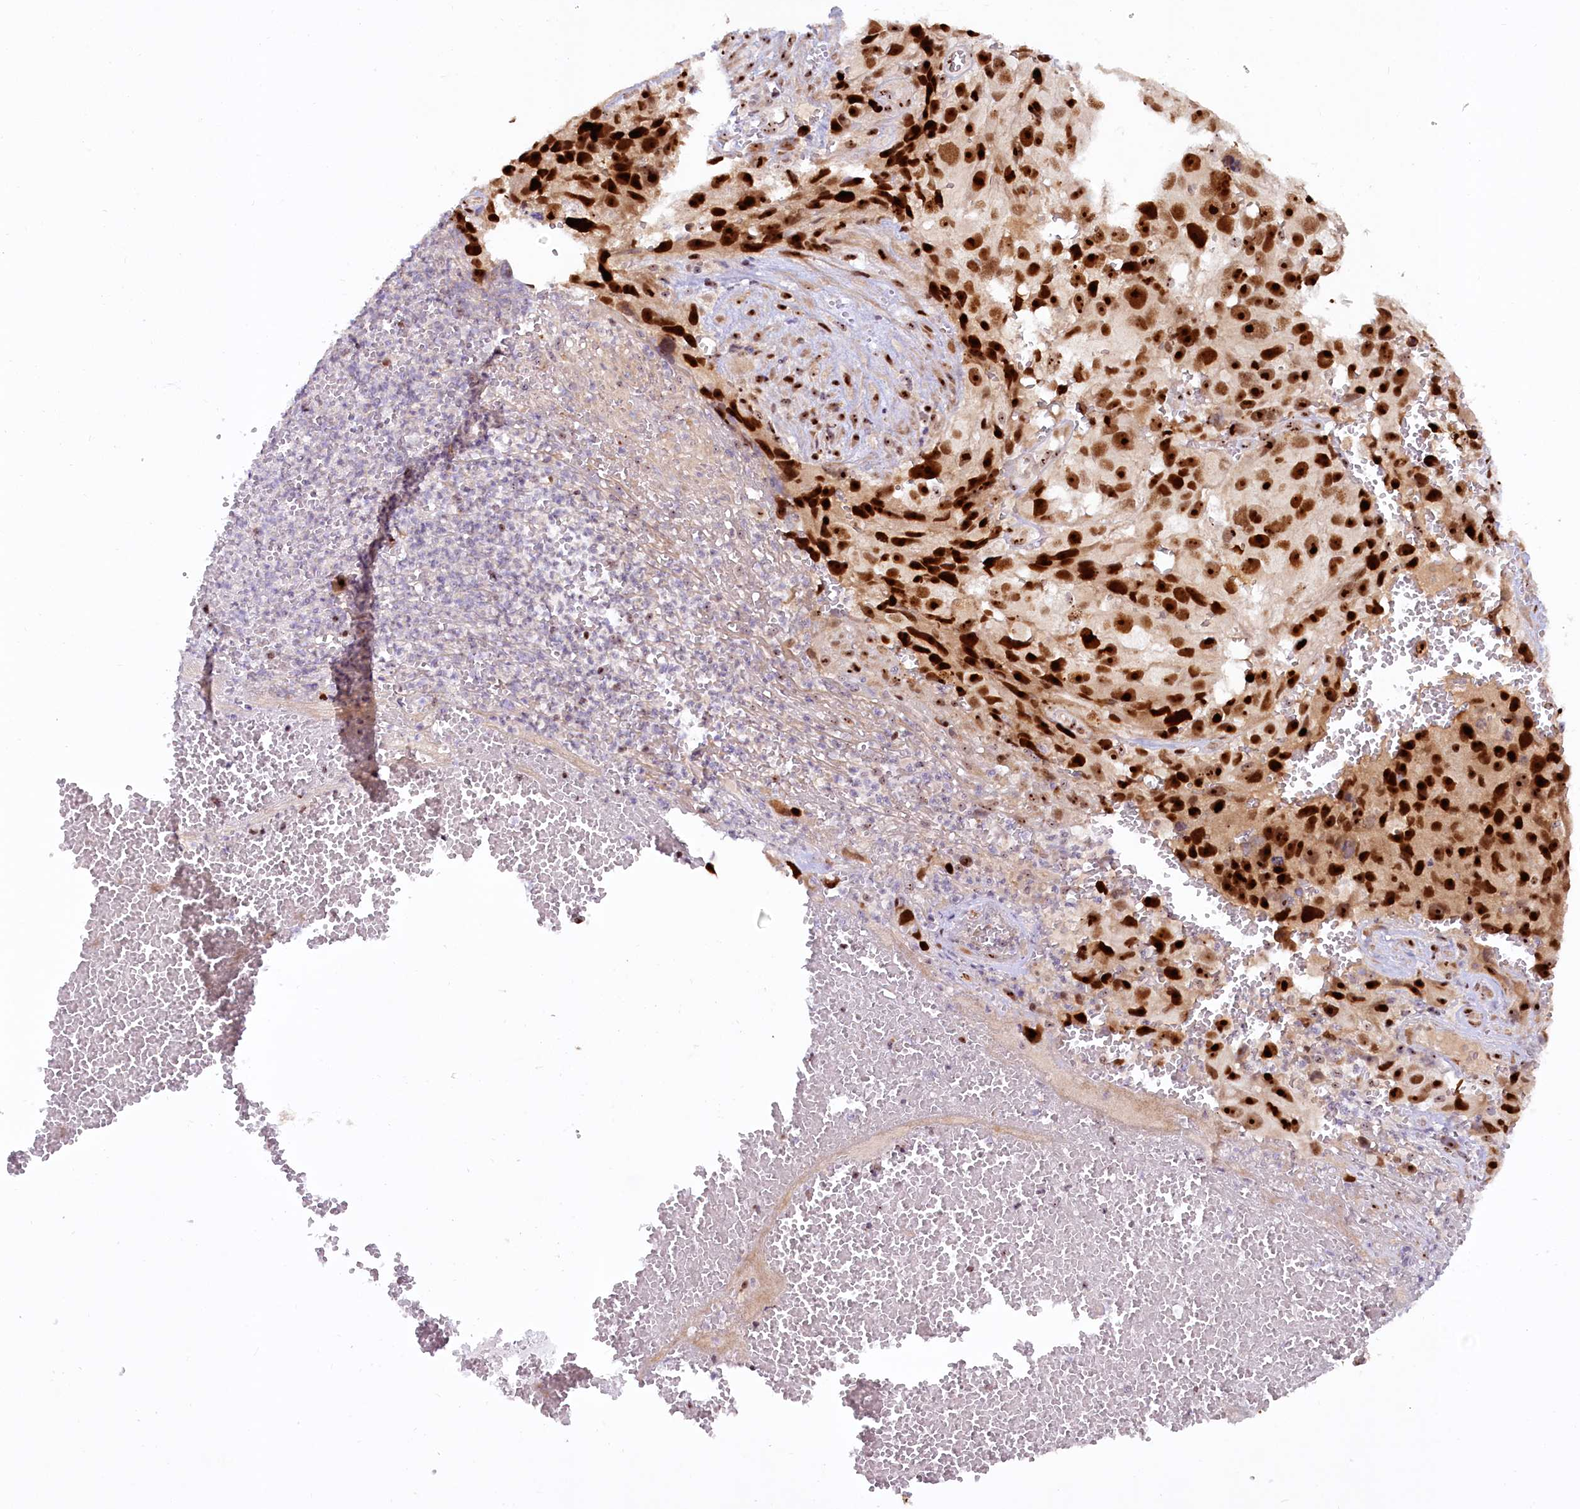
{"staining": {"intensity": "strong", "quantity": ">75%", "location": "nuclear"}, "tissue": "melanoma", "cell_type": "Tumor cells", "image_type": "cancer", "snomed": [{"axis": "morphology", "description": "Malignant melanoma, NOS"}, {"axis": "topography", "description": "Skin"}], "caption": "Melanoma stained for a protein (brown) demonstrates strong nuclear positive staining in about >75% of tumor cells.", "gene": "TCOF1", "patient": {"sex": "male", "age": 84}}